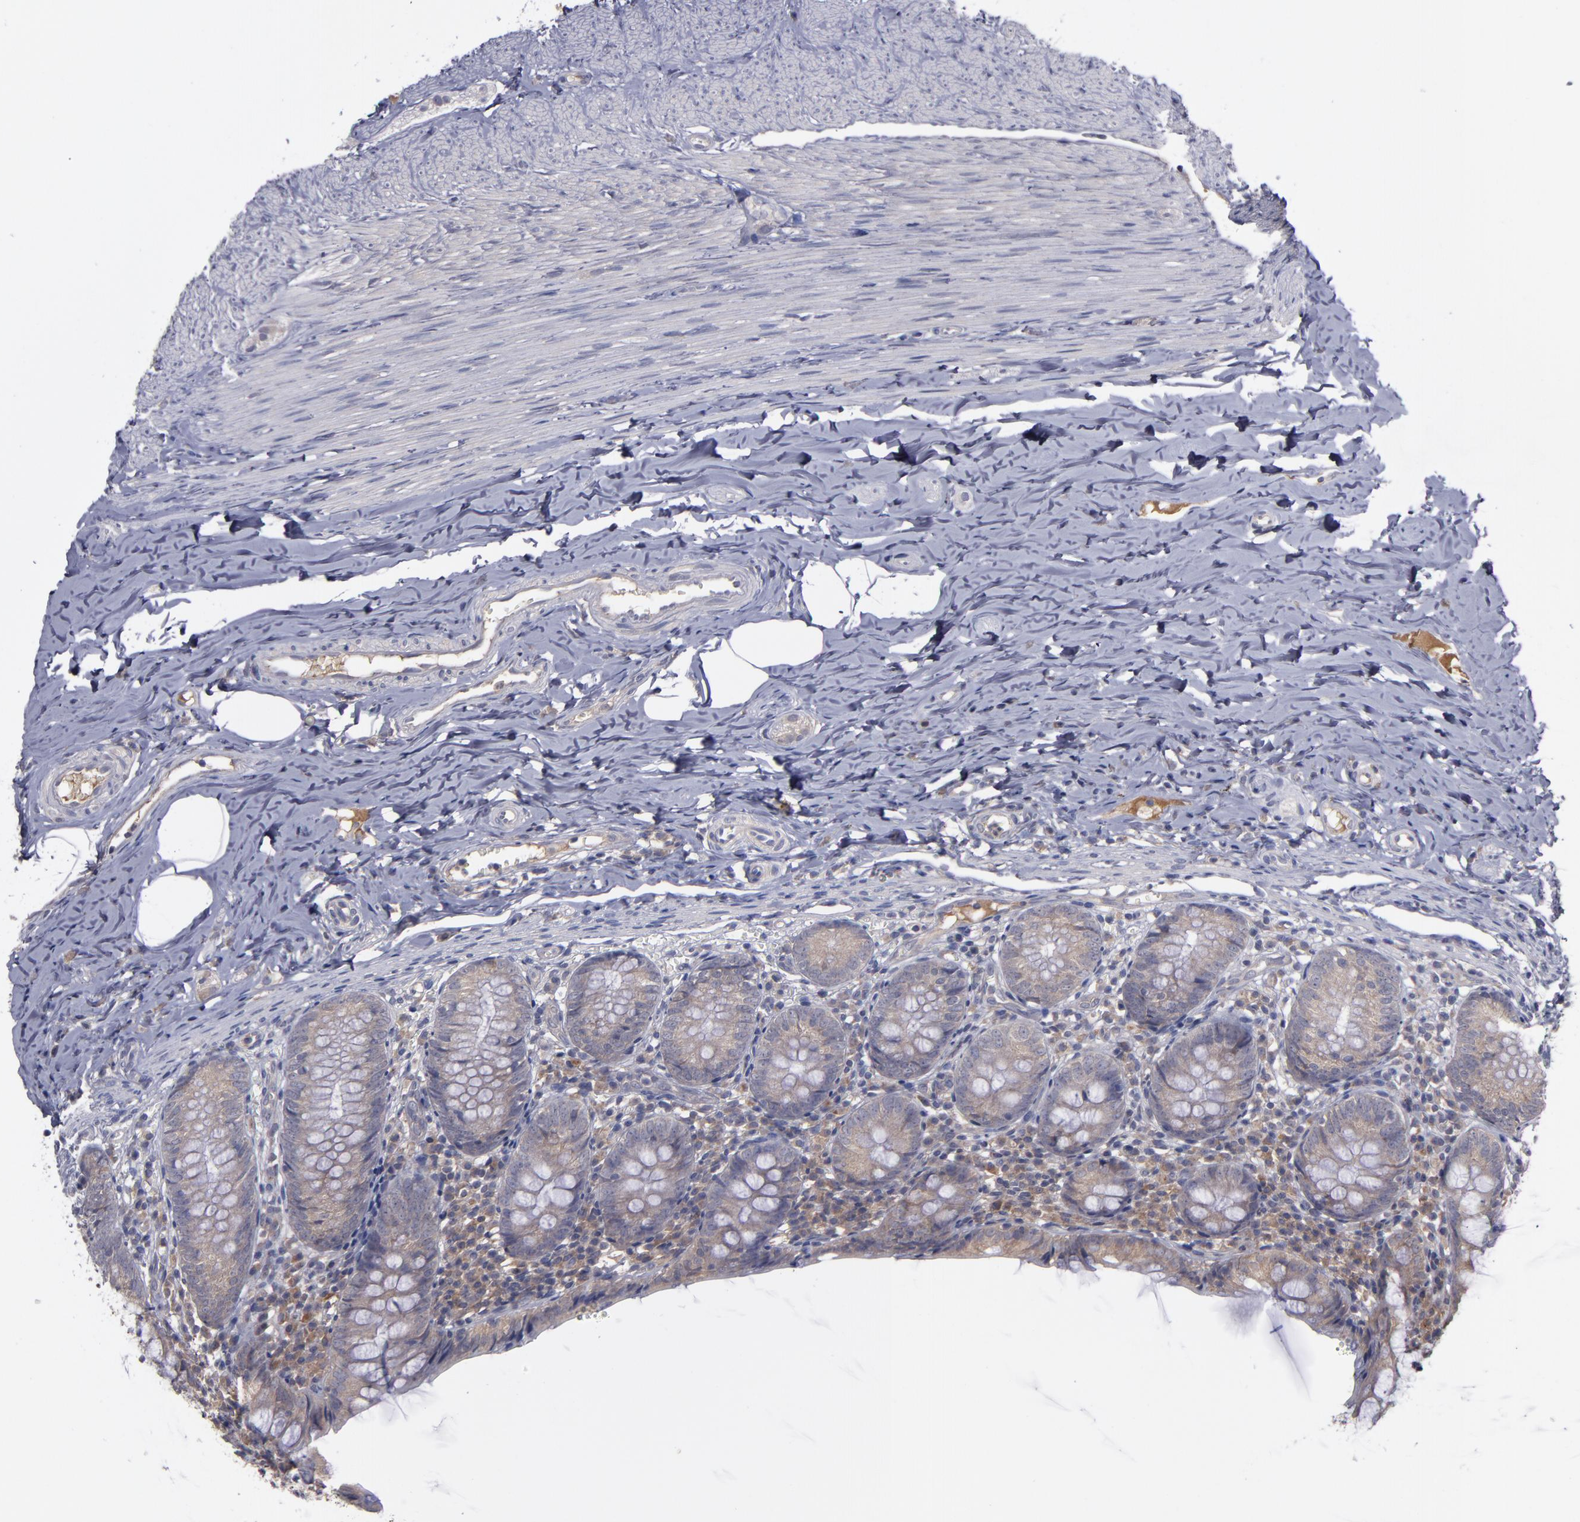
{"staining": {"intensity": "weak", "quantity": ">75%", "location": "cytoplasmic/membranous"}, "tissue": "appendix", "cell_type": "Glandular cells", "image_type": "normal", "snomed": [{"axis": "morphology", "description": "Normal tissue, NOS"}, {"axis": "topography", "description": "Appendix"}], "caption": "High-power microscopy captured an immunohistochemistry (IHC) image of benign appendix, revealing weak cytoplasmic/membranous staining in approximately >75% of glandular cells.", "gene": "MMP11", "patient": {"sex": "female", "age": 10}}